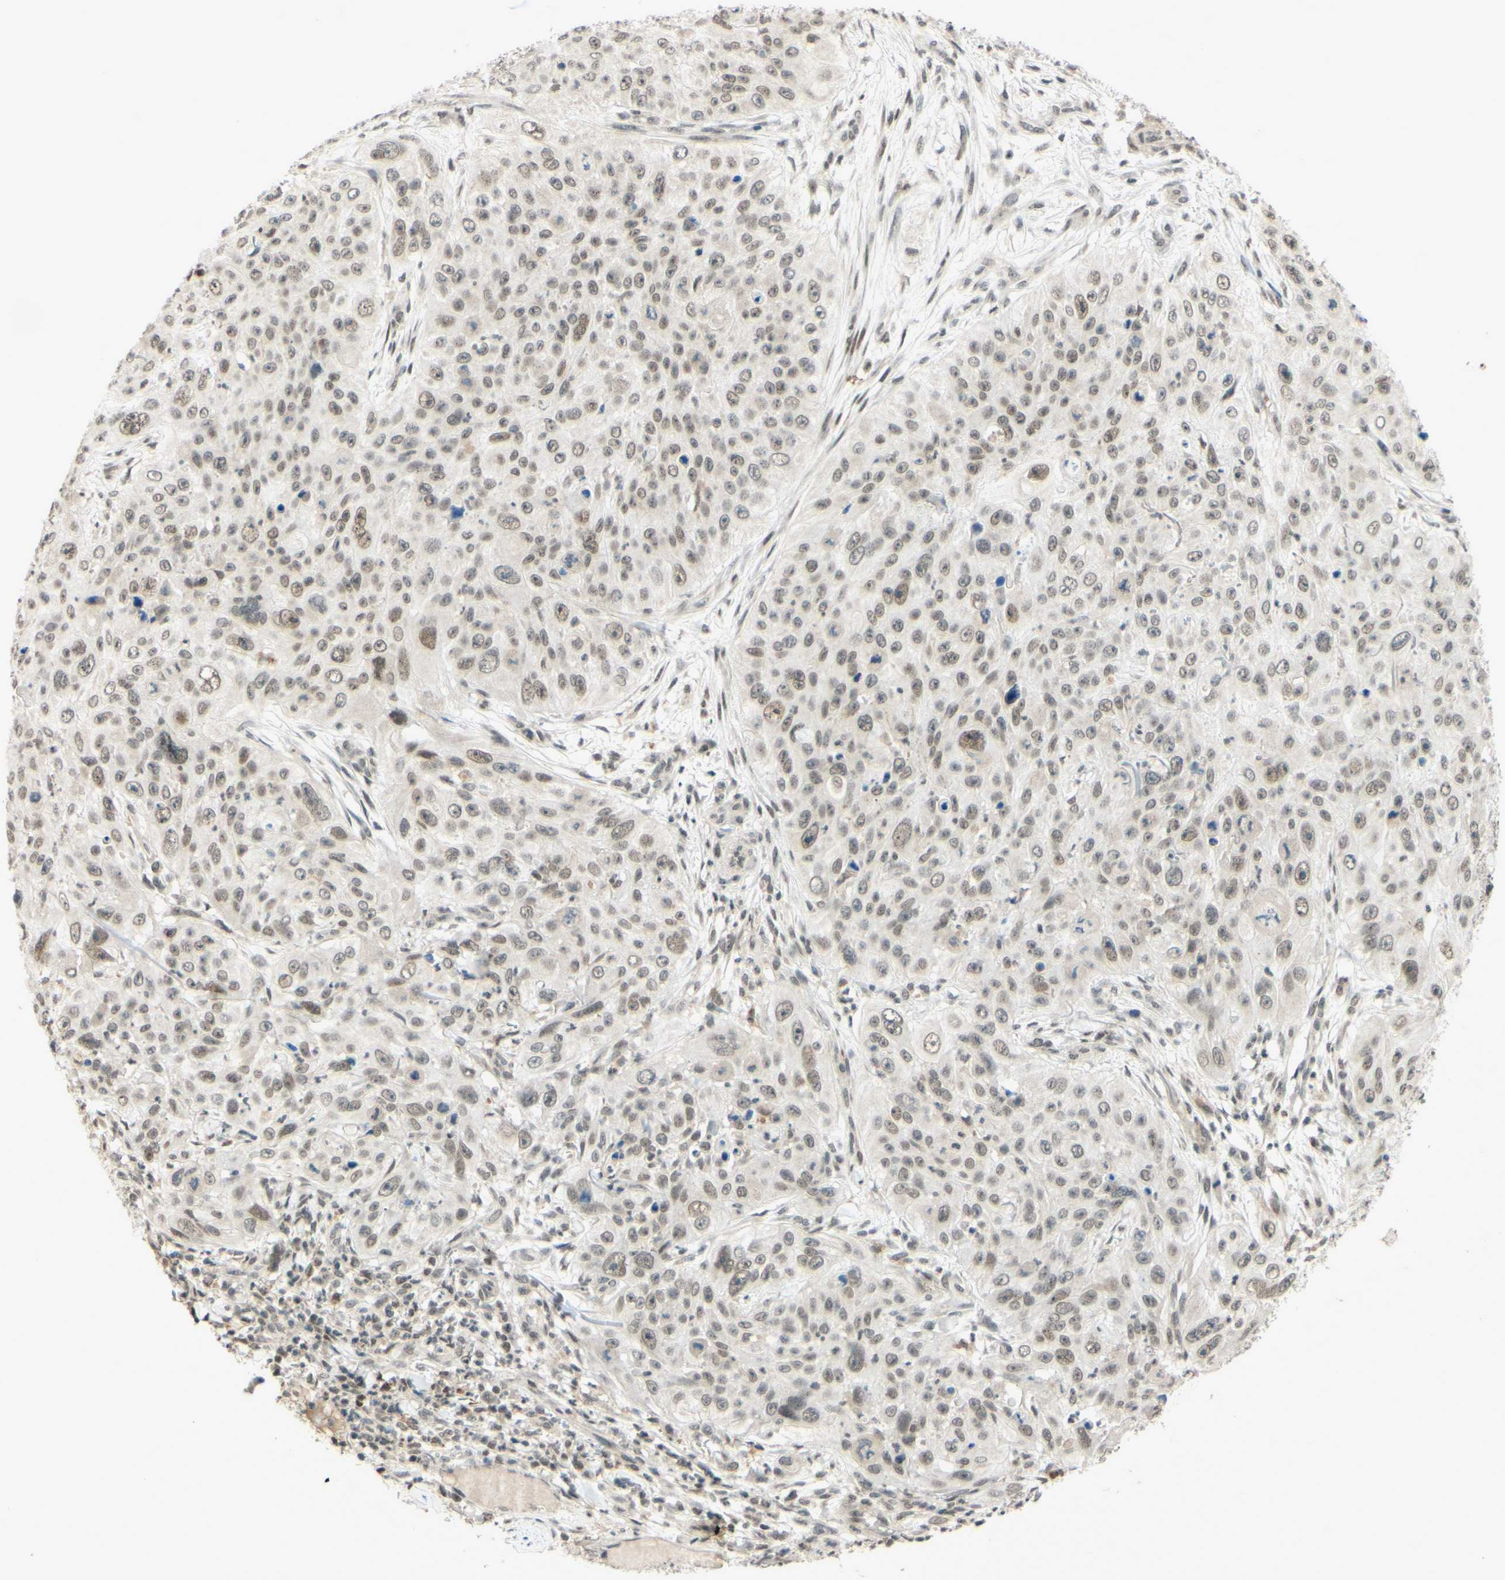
{"staining": {"intensity": "weak", "quantity": ">75%", "location": "nuclear"}, "tissue": "skin cancer", "cell_type": "Tumor cells", "image_type": "cancer", "snomed": [{"axis": "morphology", "description": "Squamous cell carcinoma, NOS"}, {"axis": "topography", "description": "Skin"}], "caption": "This photomicrograph displays immunohistochemistry staining of squamous cell carcinoma (skin), with low weak nuclear positivity in about >75% of tumor cells.", "gene": "SMARCB1", "patient": {"sex": "female", "age": 80}}